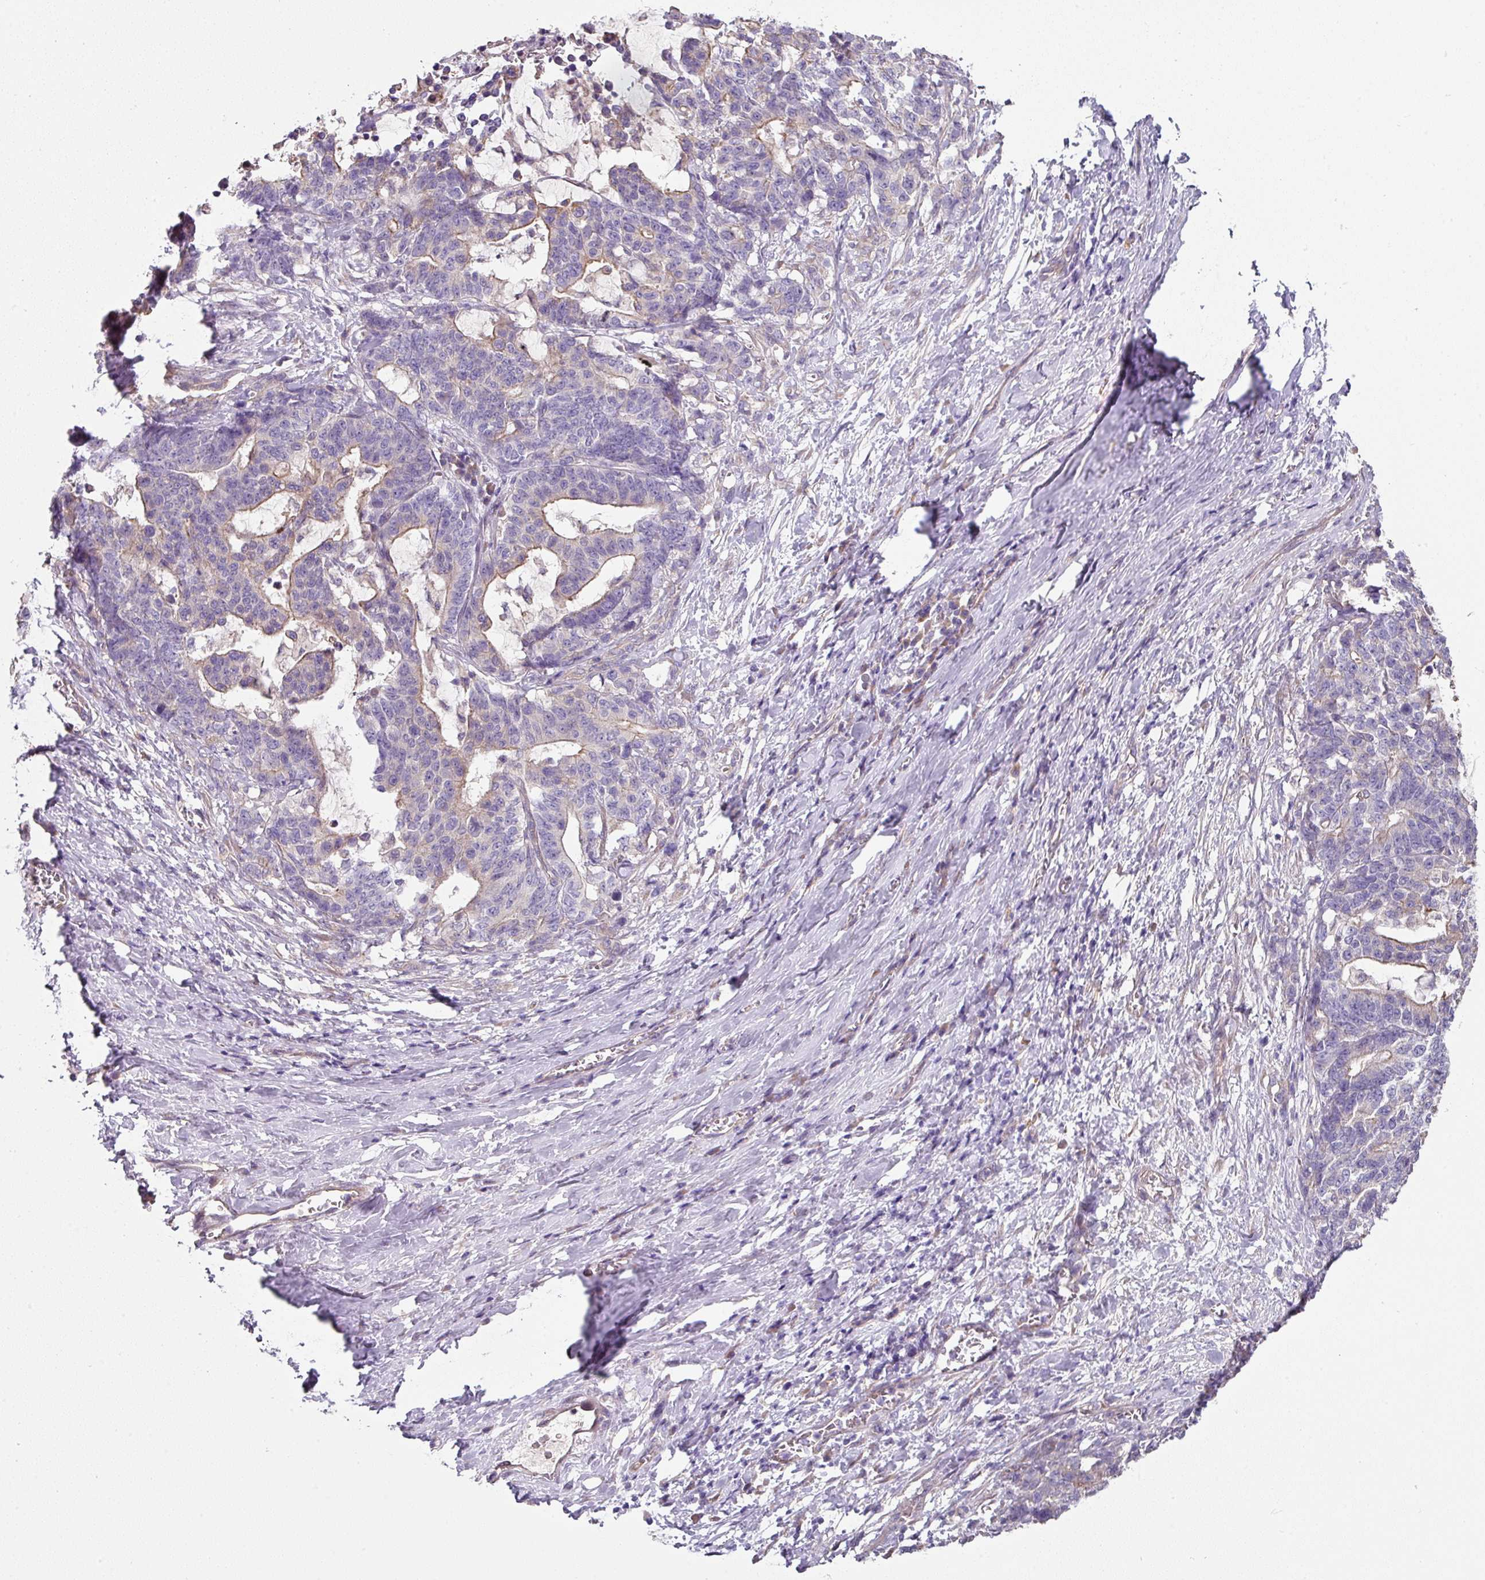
{"staining": {"intensity": "weak", "quantity": "<25%", "location": "cytoplasmic/membranous"}, "tissue": "stomach cancer", "cell_type": "Tumor cells", "image_type": "cancer", "snomed": [{"axis": "morphology", "description": "Normal tissue, NOS"}, {"axis": "morphology", "description": "Adenocarcinoma, NOS"}, {"axis": "topography", "description": "Stomach"}], "caption": "Adenocarcinoma (stomach) was stained to show a protein in brown. There is no significant expression in tumor cells. (DAB immunohistochemistry (IHC), high magnification).", "gene": "C4orf48", "patient": {"sex": "female", "age": 64}}